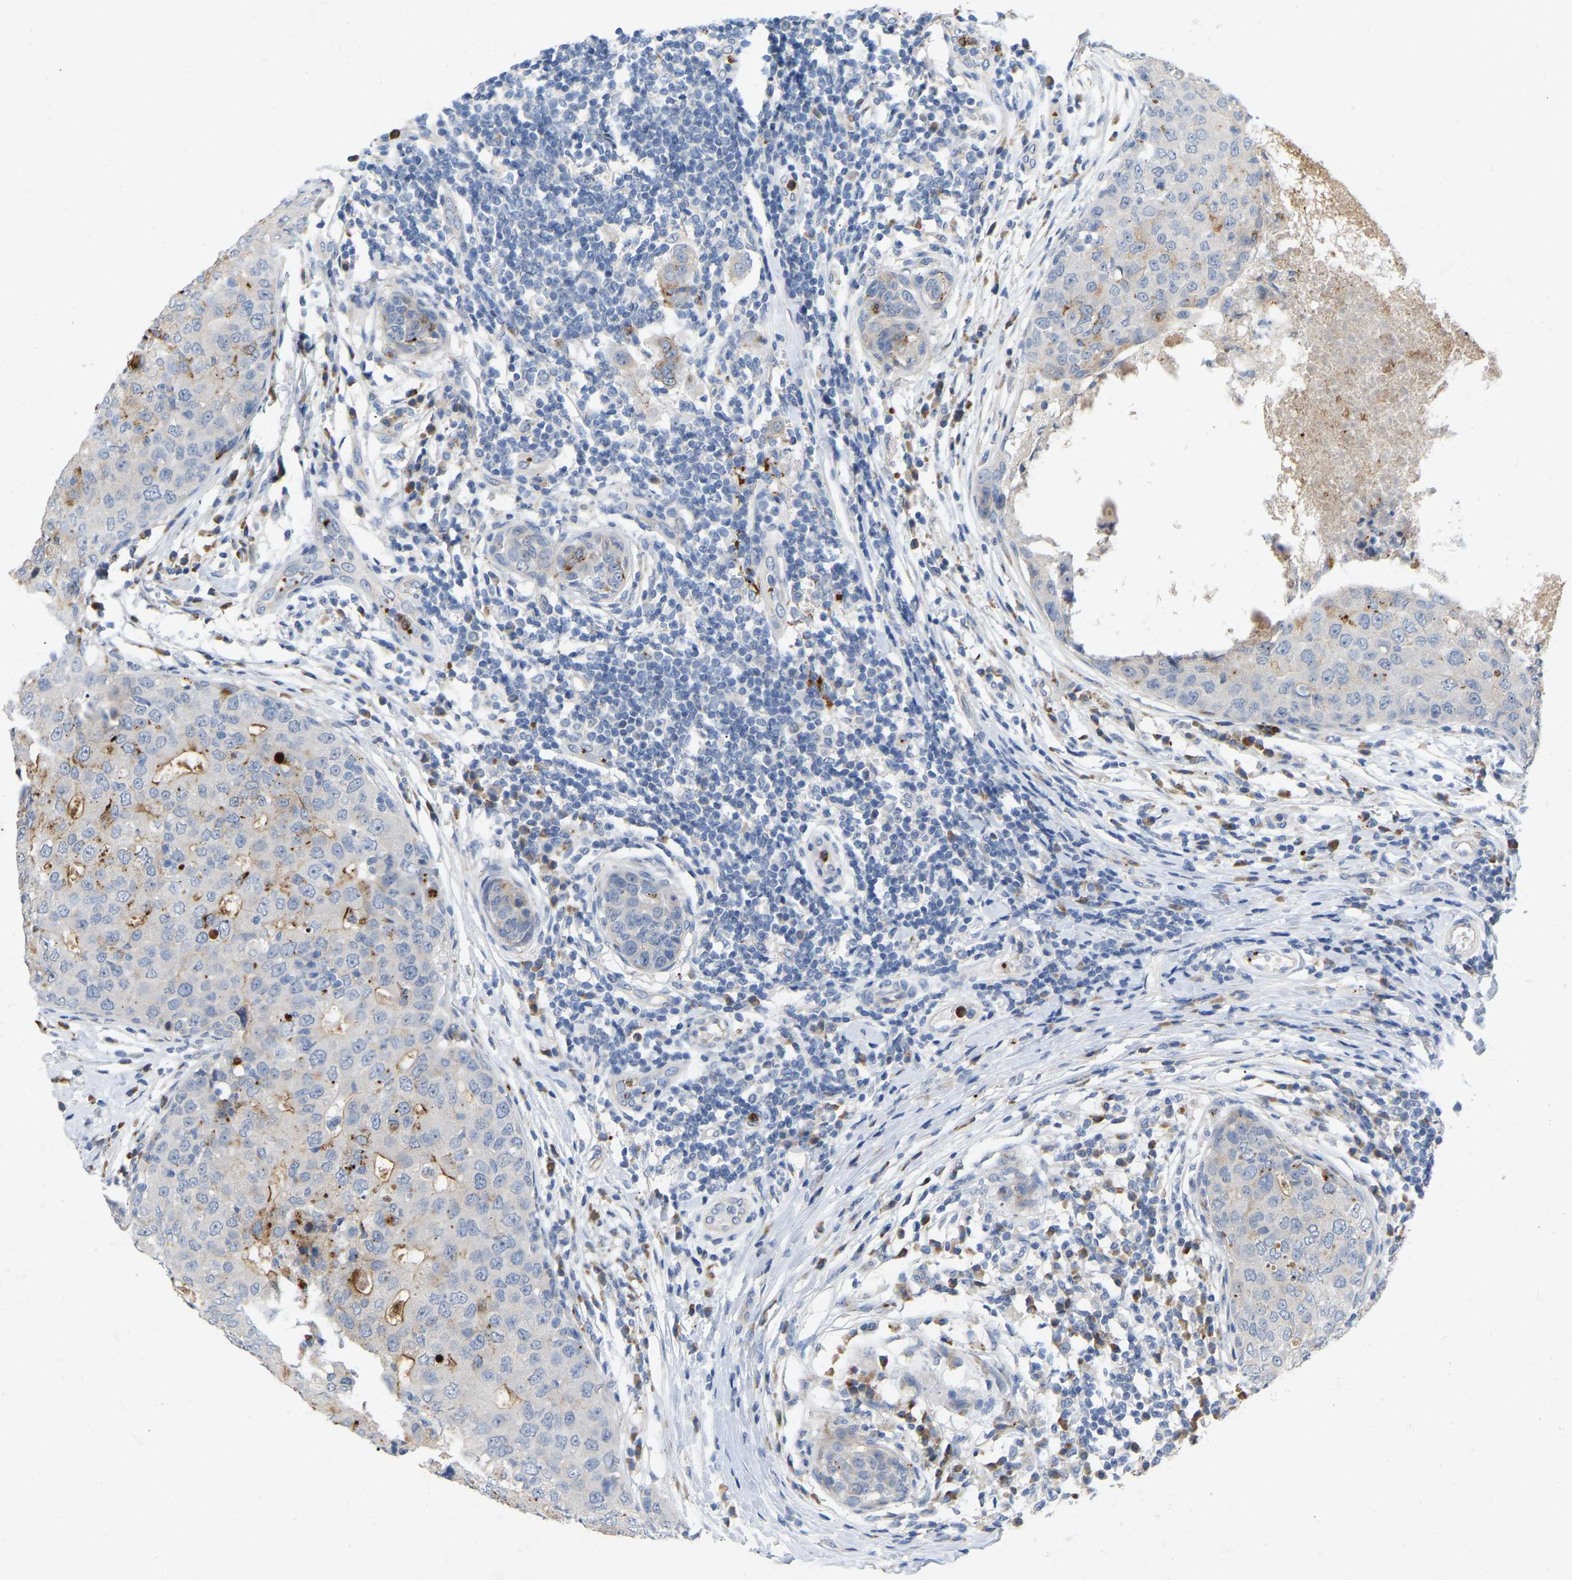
{"staining": {"intensity": "strong", "quantity": "25%-75%", "location": "cytoplasmic/membranous"}, "tissue": "breast cancer", "cell_type": "Tumor cells", "image_type": "cancer", "snomed": [{"axis": "morphology", "description": "Duct carcinoma"}, {"axis": "topography", "description": "Breast"}], "caption": "Protein expression analysis of breast cancer displays strong cytoplasmic/membranous positivity in about 25%-75% of tumor cells.", "gene": "RHEB", "patient": {"sex": "female", "age": 27}}